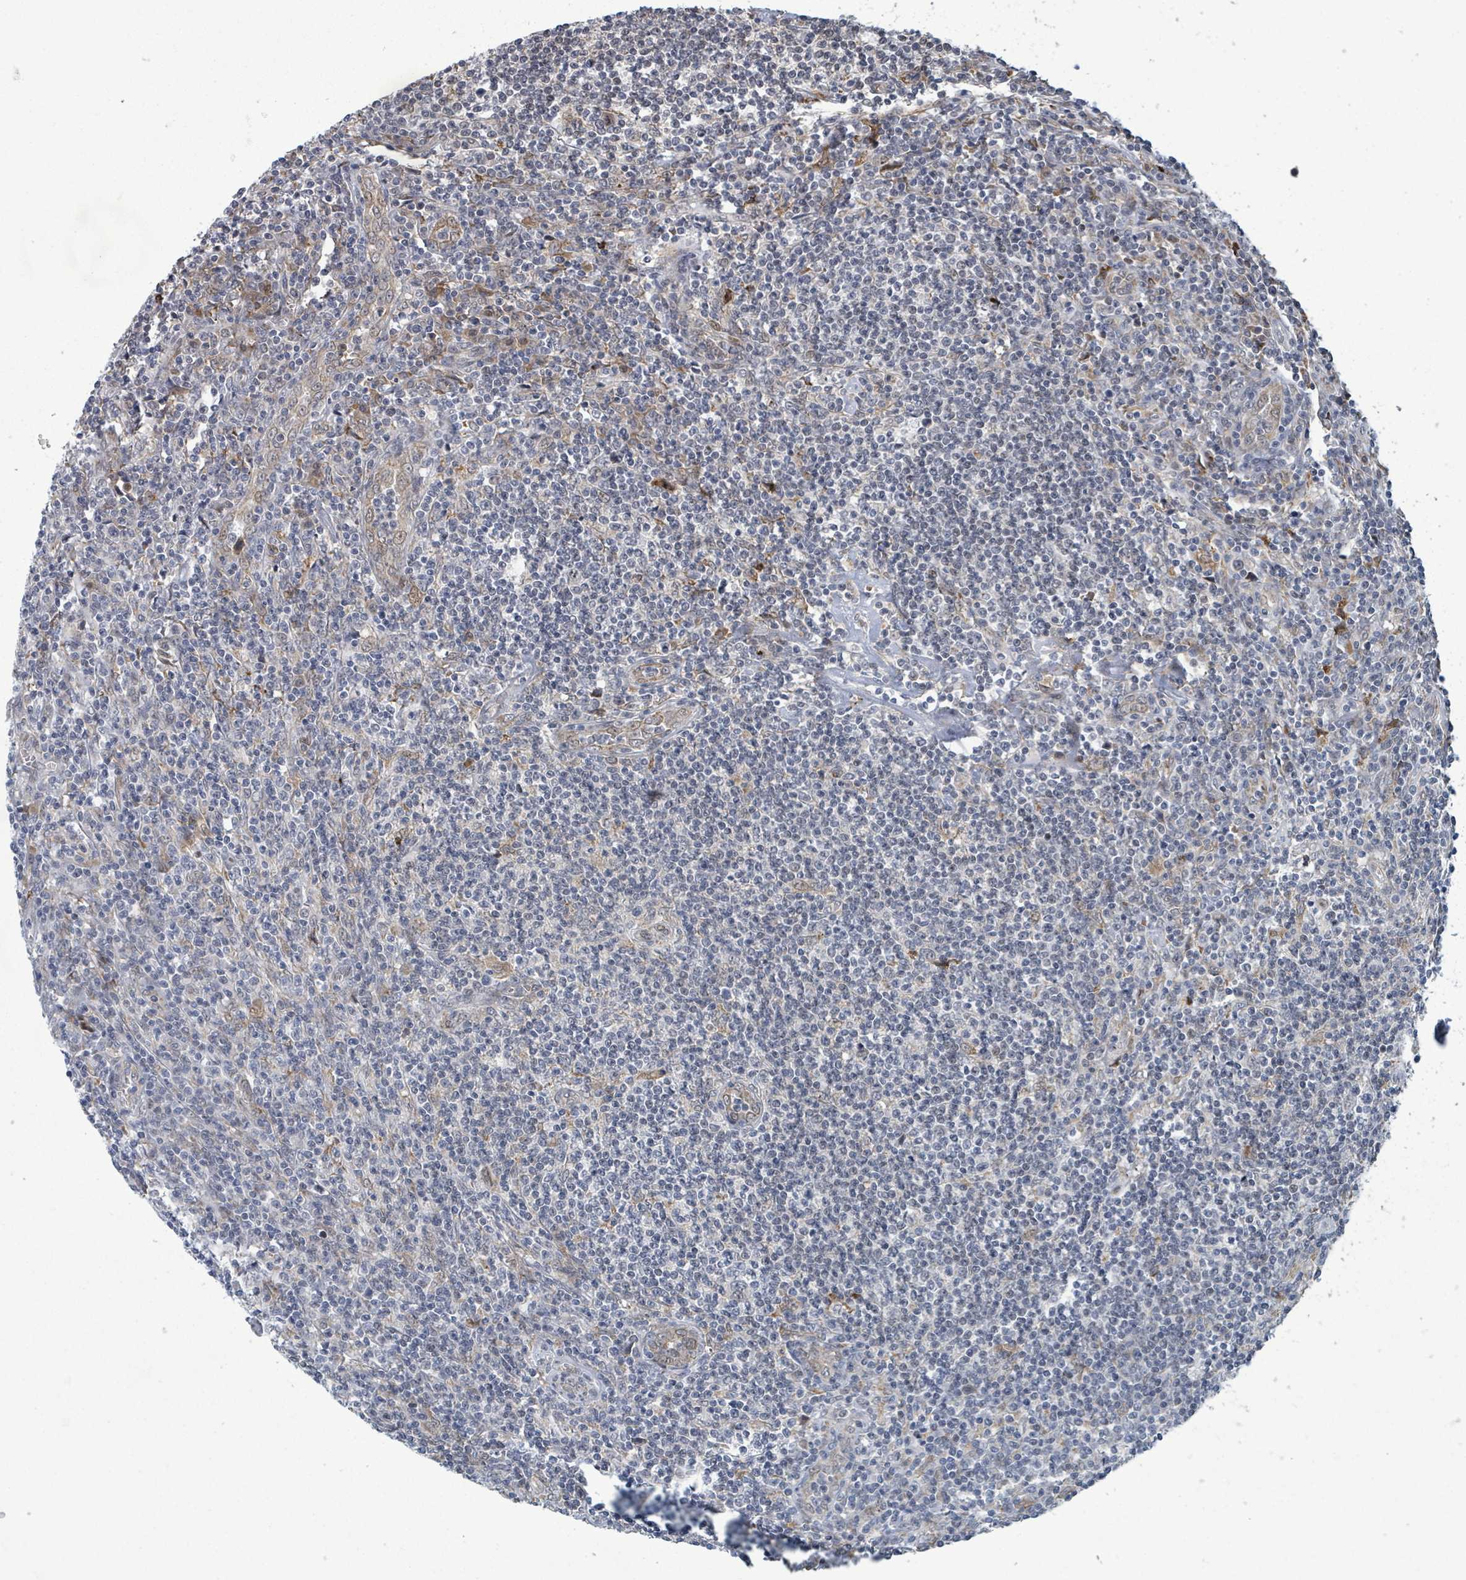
{"staining": {"intensity": "negative", "quantity": "none", "location": "none"}, "tissue": "lymphoma", "cell_type": "Tumor cells", "image_type": "cancer", "snomed": [{"axis": "morphology", "description": "Hodgkin's disease, NOS"}, {"axis": "topography", "description": "Lymph node"}], "caption": "Lymphoma stained for a protein using IHC exhibits no expression tumor cells.", "gene": "SHROOM2", "patient": {"sex": "male", "age": 83}}